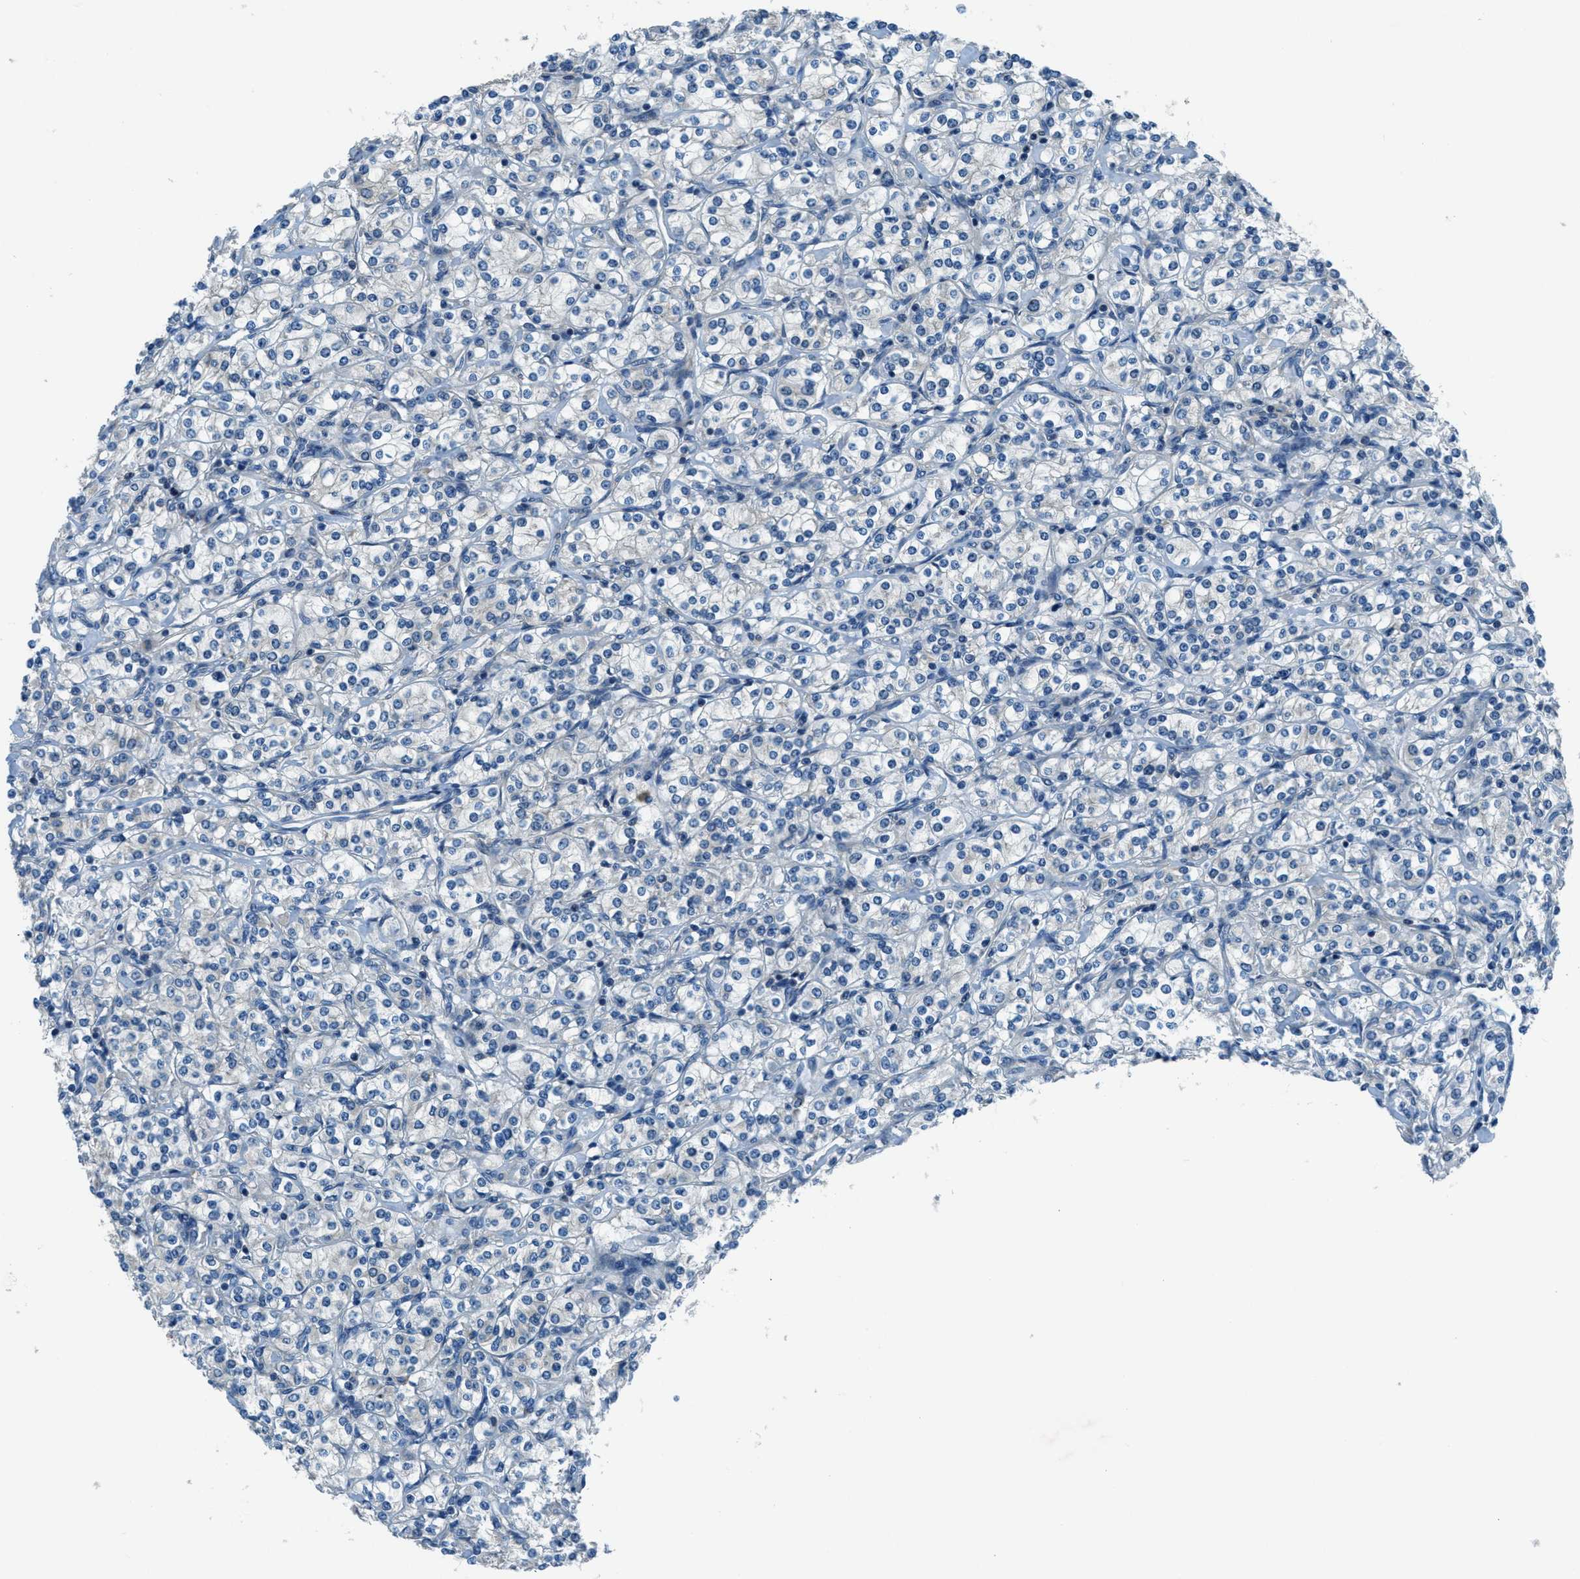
{"staining": {"intensity": "negative", "quantity": "none", "location": "none"}, "tissue": "renal cancer", "cell_type": "Tumor cells", "image_type": "cancer", "snomed": [{"axis": "morphology", "description": "Adenocarcinoma, NOS"}, {"axis": "topography", "description": "Kidney"}], "caption": "Micrograph shows no significant protein positivity in tumor cells of renal cancer (adenocarcinoma).", "gene": "ARFGAP2", "patient": {"sex": "male", "age": 77}}